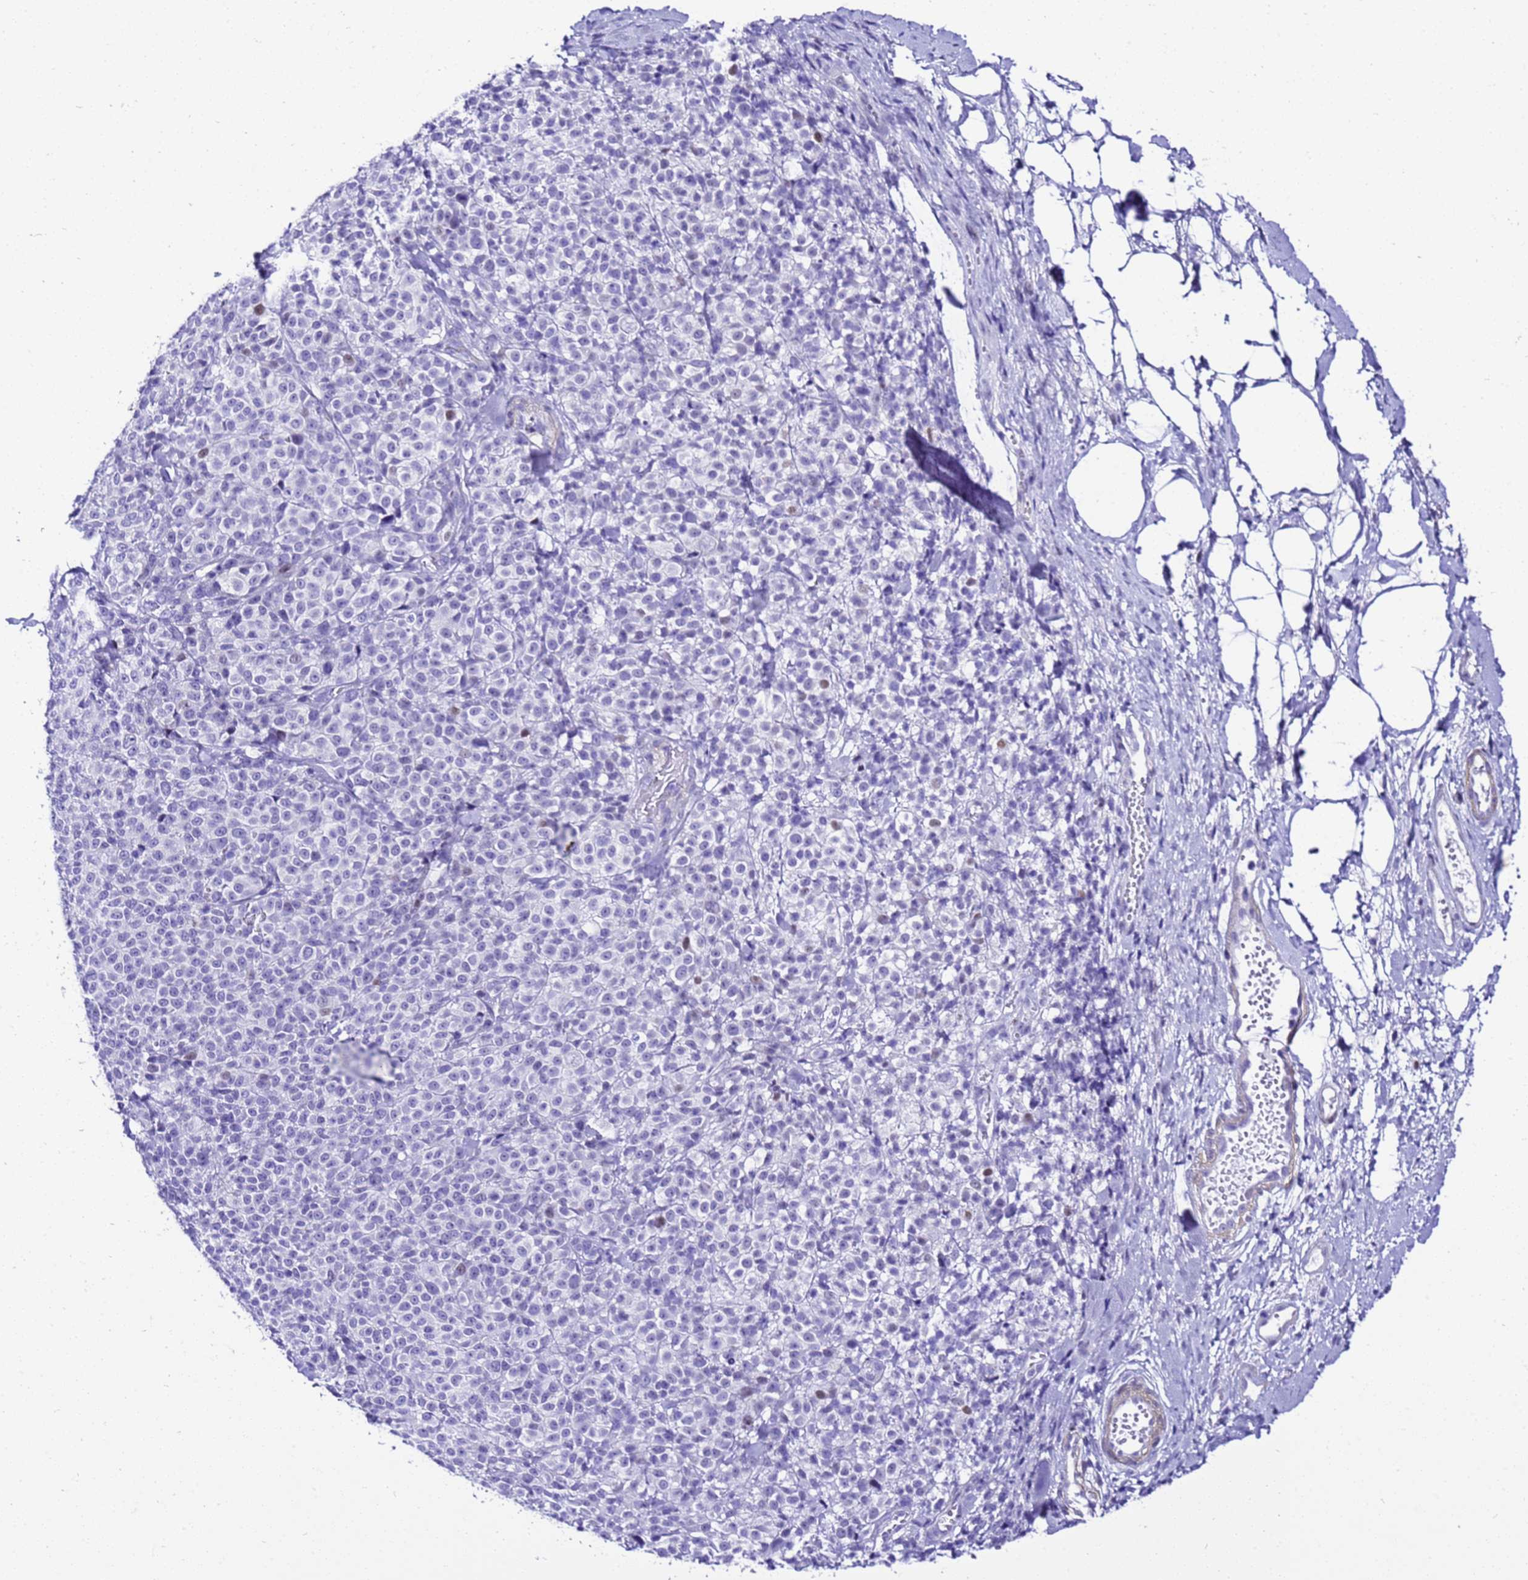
{"staining": {"intensity": "negative", "quantity": "none", "location": "none"}, "tissue": "melanoma", "cell_type": "Tumor cells", "image_type": "cancer", "snomed": [{"axis": "morphology", "description": "Normal tissue, NOS"}, {"axis": "morphology", "description": "Malignant melanoma, NOS"}, {"axis": "topography", "description": "Skin"}], "caption": "Tumor cells show no significant staining in malignant melanoma. (Brightfield microscopy of DAB IHC at high magnification).", "gene": "ZNF417", "patient": {"sex": "female", "age": 34}}